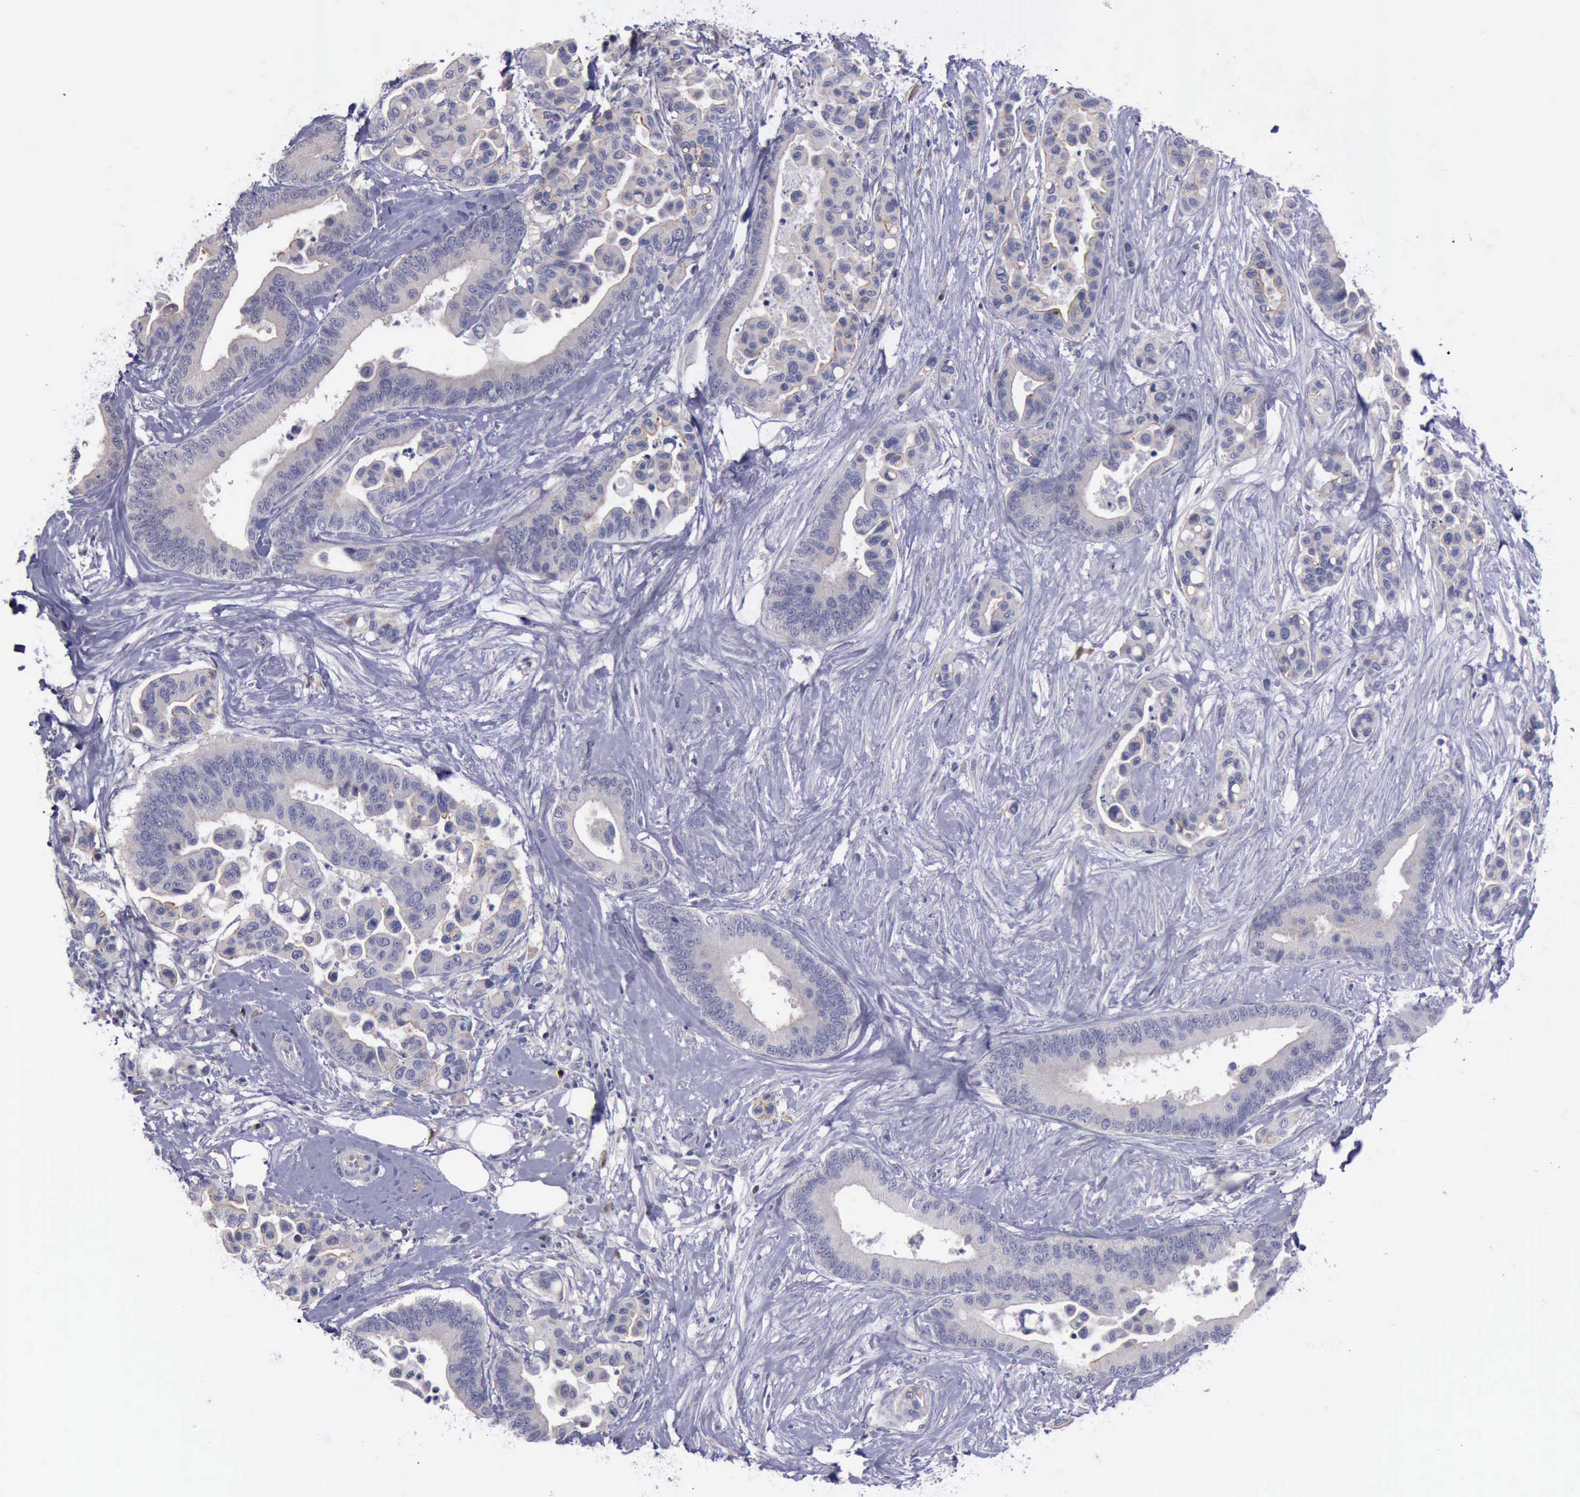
{"staining": {"intensity": "negative", "quantity": "none", "location": "none"}, "tissue": "colorectal cancer", "cell_type": "Tumor cells", "image_type": "cancer", "snomed": [{"axis": "morphology", "description": "Adenocarcinoma, NOS"}, {"axis": "topography", "description": "Colon"}], "caption": "High power microscopy micrograph of an immunohistochemistry (IHC) histopathology image of colorectal cancer, revealing no significant staining in tumor cells.", "gene": "CEP128", "patient": {"sex": "male", "age": 82}}